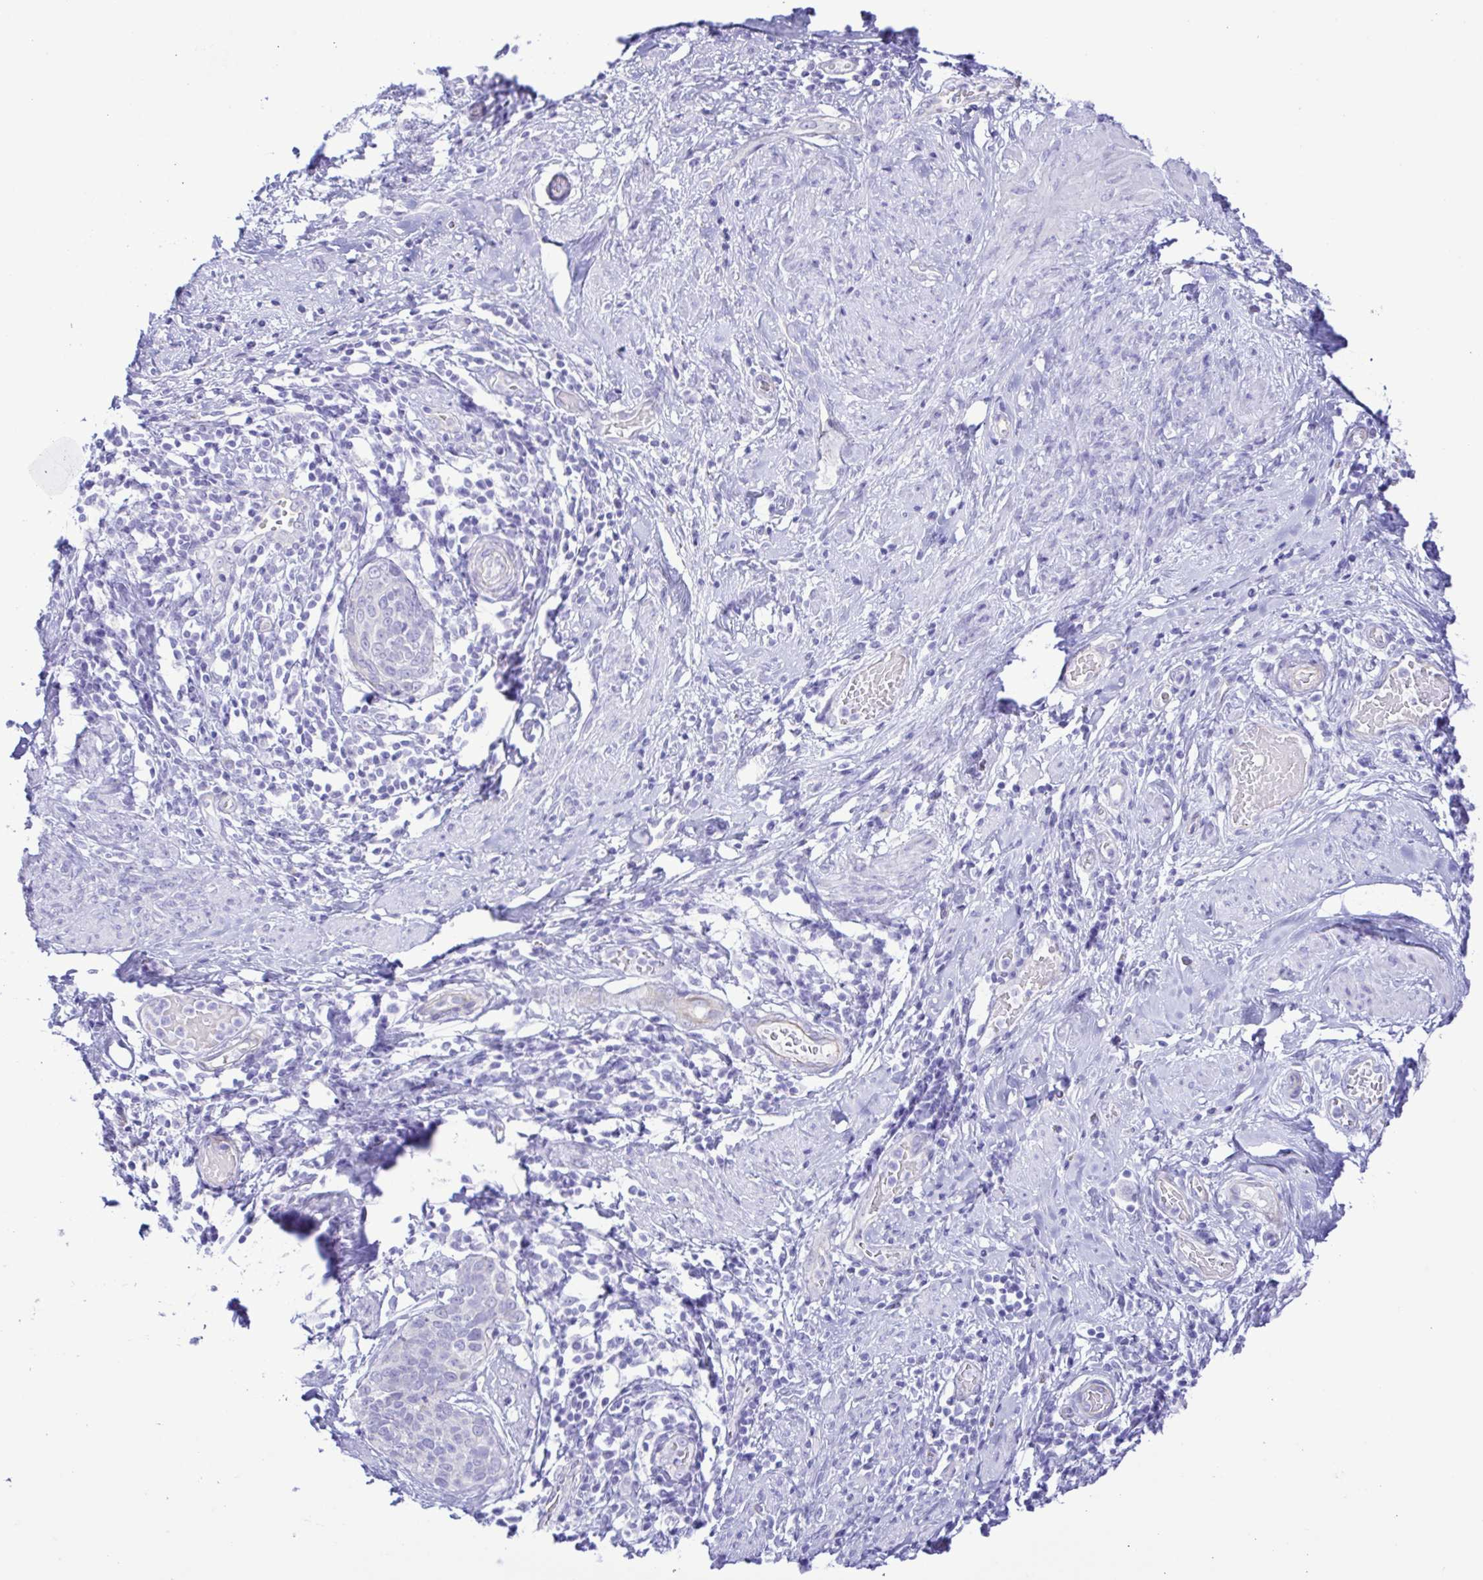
{"staining": {"intensity": "negative", "quantity": "none", "location": "none"}, "tissue": "cervical cancer", "cell_type": "Tumor cells", "image_type": "cancer", "snomed": [{"axis": "morphology", "description": "Squamous cell carcinoma, NOS"}, {"axis": "topography", "description": "Cervix"}], "caption": "Immunohistochemistry of human cervical cancer (squamous cell carcinoma) shows no staining in tumor cells.", "gene": "CYP11A1", "patient": {"sex": "female", "age": 69}}